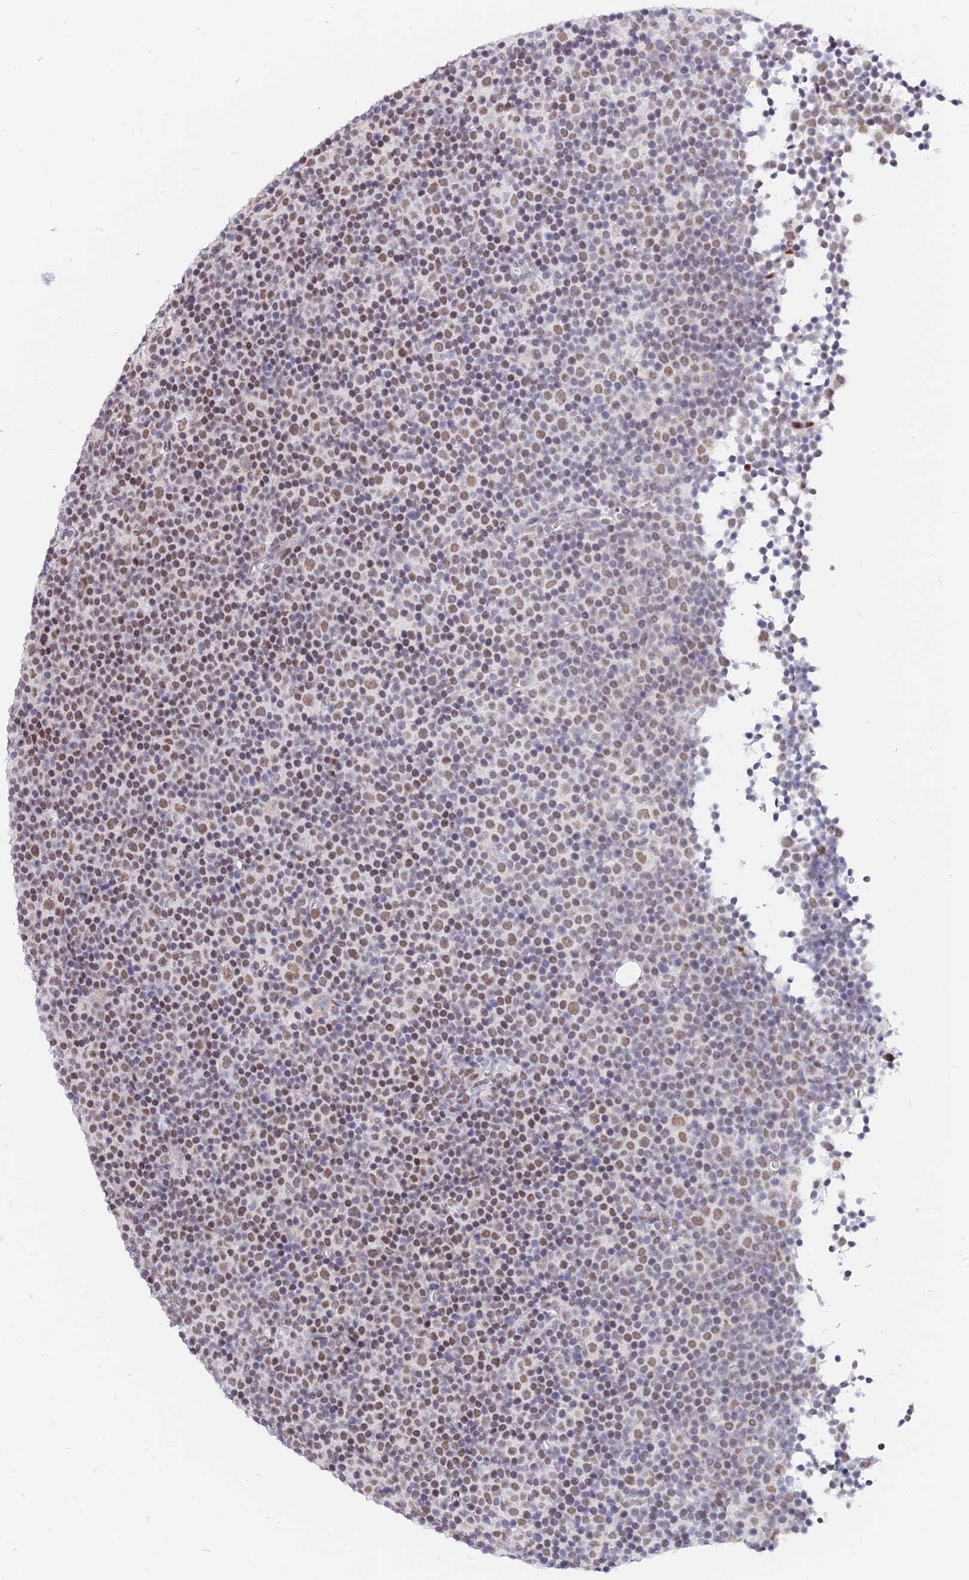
{"staining": {"intensity": "moderate", "quantity": ">75%", "location": "nuclear"}, "tissue": "lymphoma", "cell_type": "Tumor cells", "image_type": "cancer", "snomed": [{"axis": "morphology", "description": "Malignant lymphoma, non-Hodgkin's type, Low grade"}, {"axis": "topography", "description": "Lymph node"}], "caption": "Lymphoma was stained to show a protein in brown. There is medium levels of moderate nuclear expression in approximately >75% of tumor cells.", "gene": "DPY30", "patient": {"sex": "female", "age": 67}}